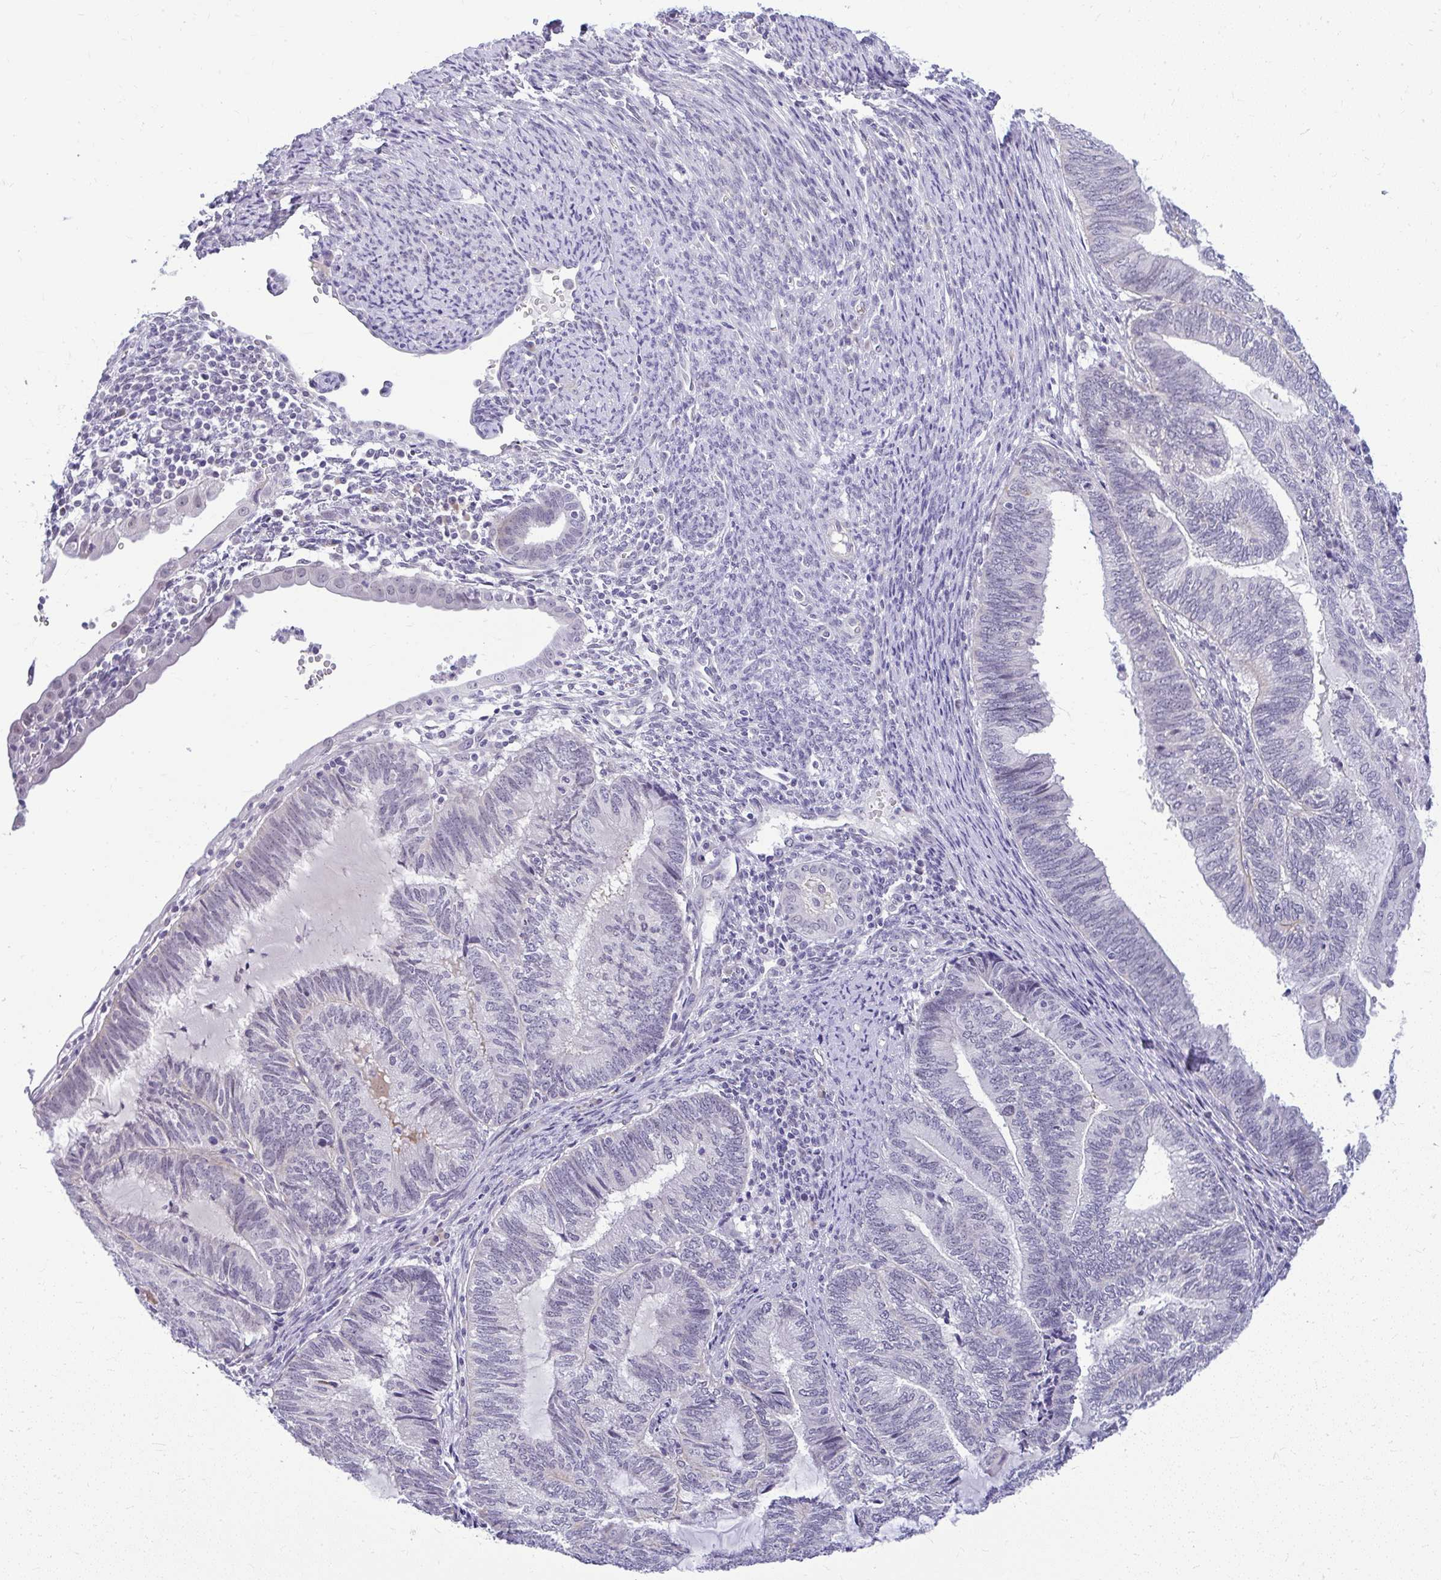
{"staining": {"intensity": "negative", "quantity": "none", "location": "none"}, "tissue": "endometrial cancer", "cell_type": "Tumor cells", "image_type": "cancer", "snomed": [{"axis": "morphology", "description": "Adenocarcinoma, NOS"}, {"axis": "topography", "description": "Uterus"}, {"axis": "topography", "description": "Endometrium"}], "caption": "DAB immunohistochemical staining of human endometrial cancer (adenocarcinoma) reveals no significant positivity in tumor cells.", "gene": "TEX33", "patient": {"sex": "female", "age": 70}}